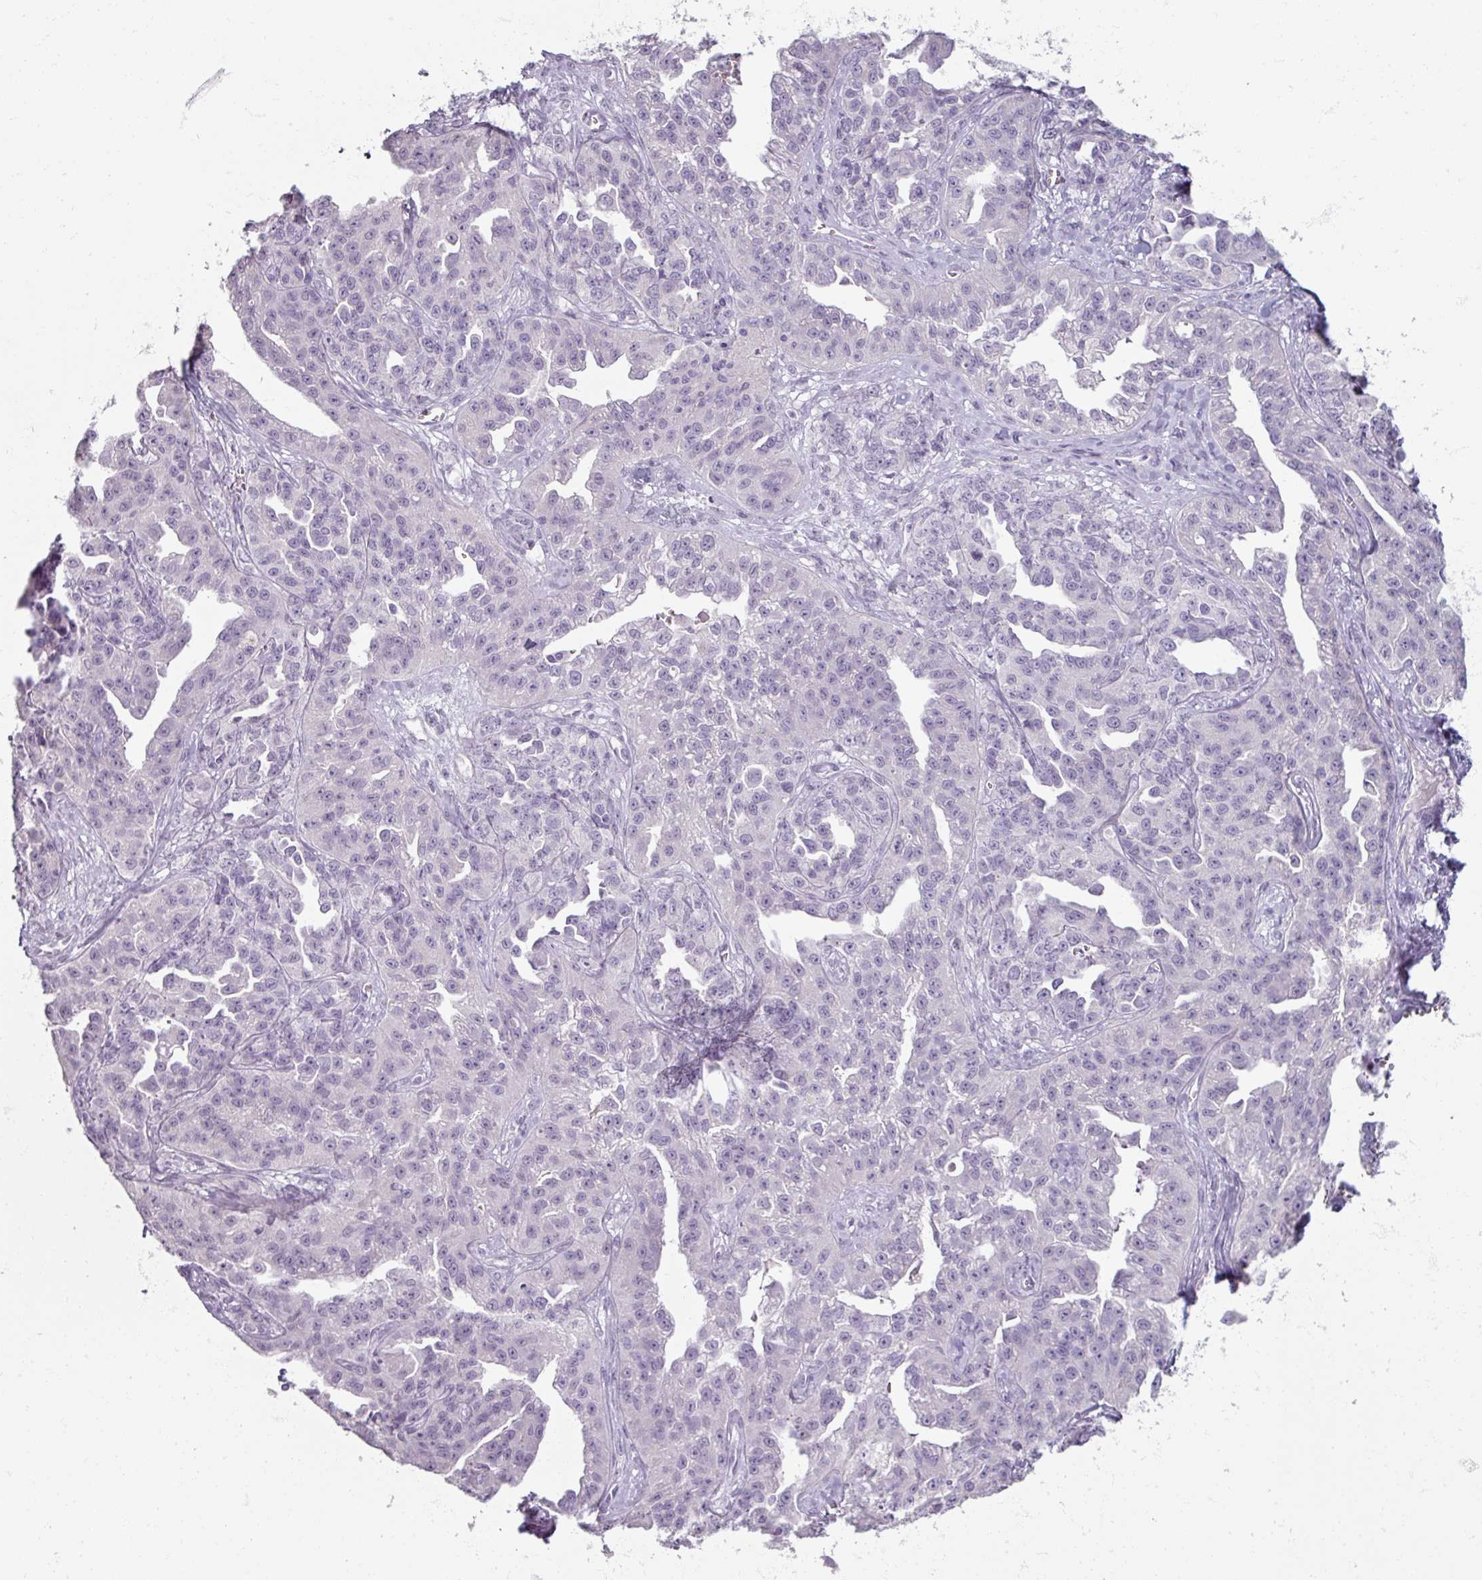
{"staining": {"intensity": "negative", "quantity": "none", "location": "none"}, "tissue": "ovarian cancer", "cell_type": "Tumor cells", "image_type": "cancer", "snomed": [{"axis": "morphology", "description": "Cystadenocarcinoma, serous, NOS"}, {"axis": "topography", "description": "Ovary"}], "caption": "DAB immunohistochemical staining of human ovarian cancer (serous cystadenocarcinoma) demonstrates no significant staining in tumor cells.", "gene": "TG", "patient": {"sex": "female", "age": 75}}